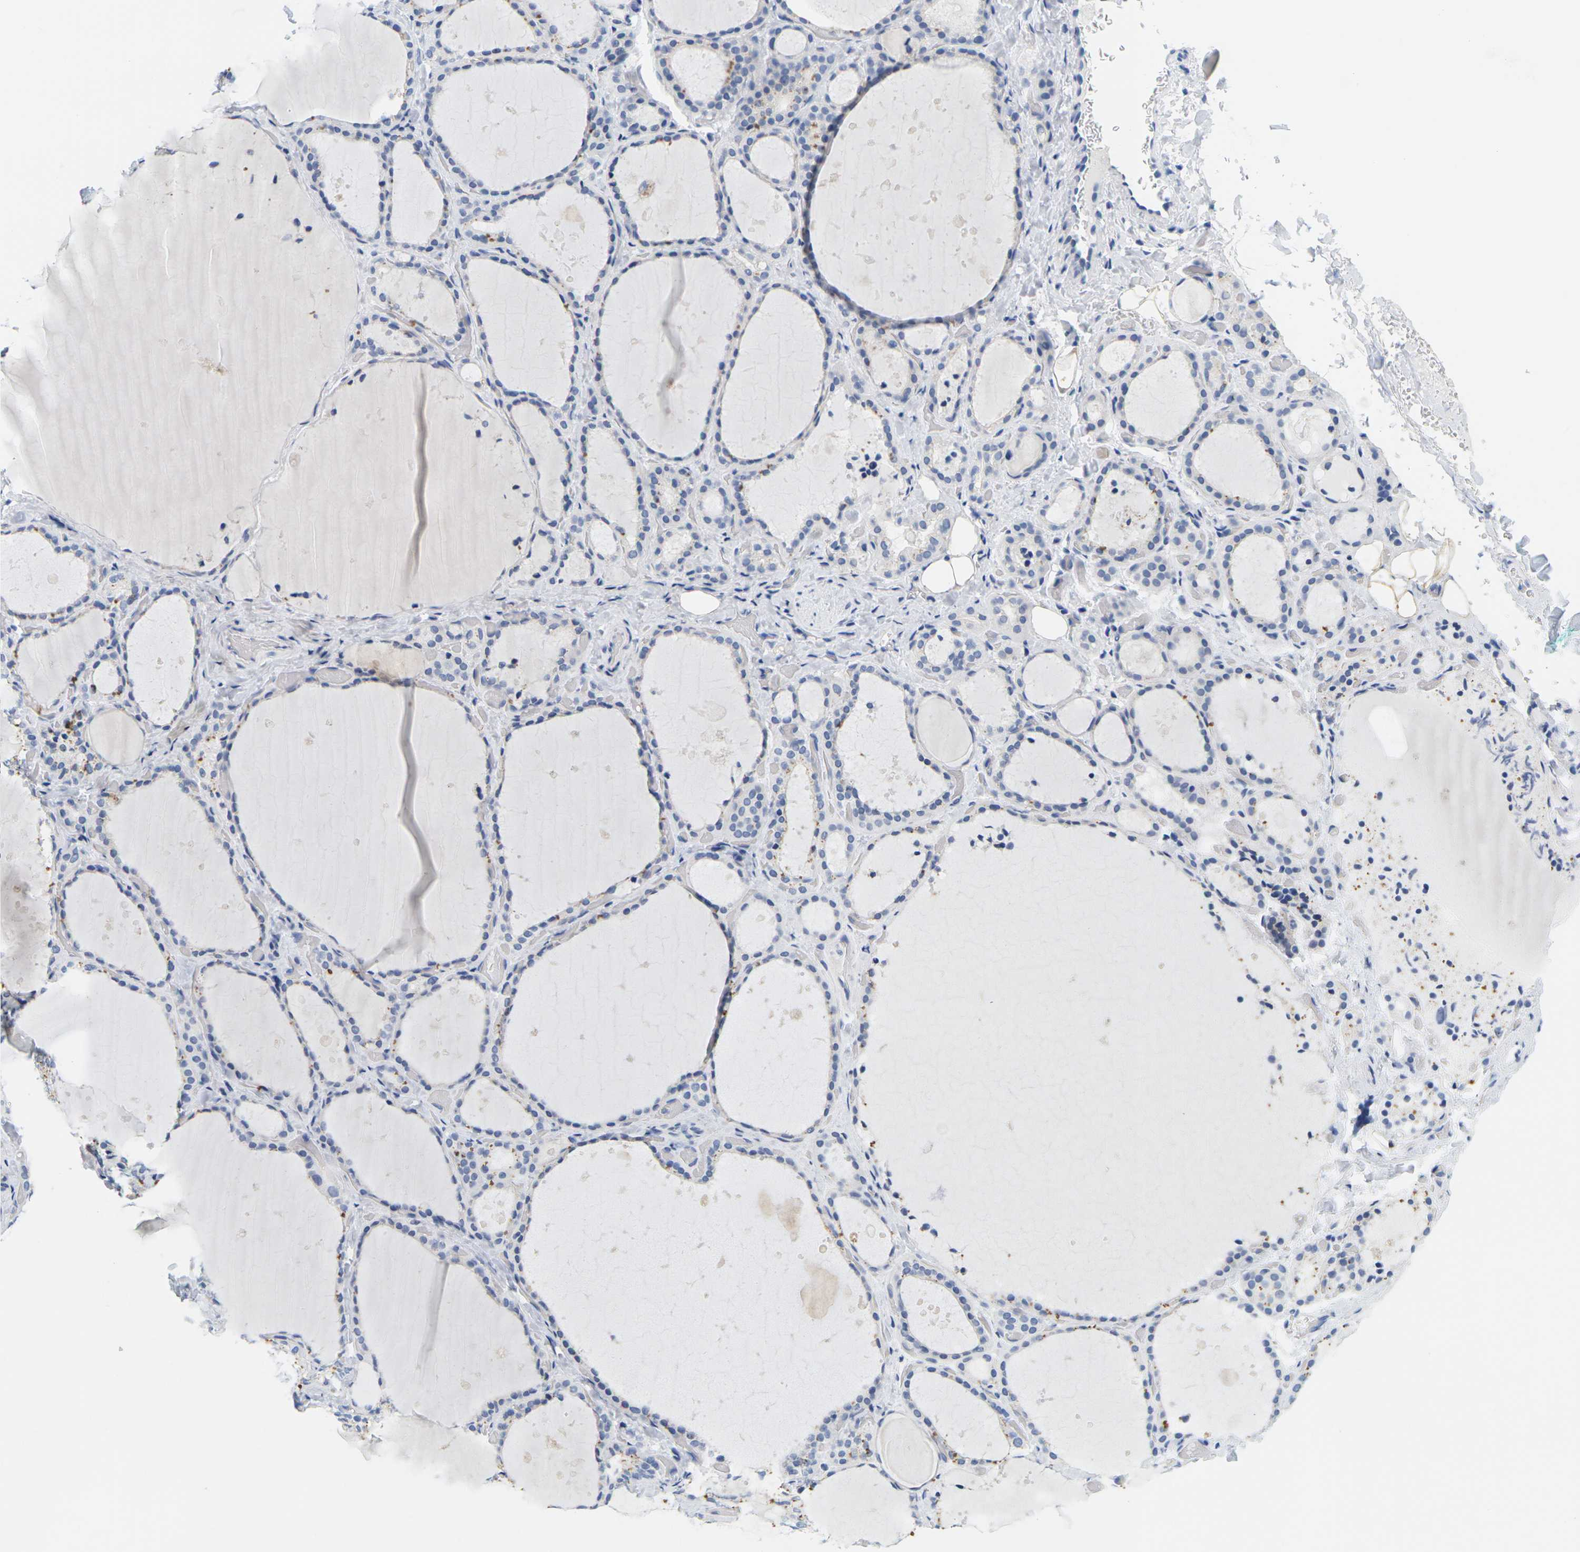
{"staining": {"intensity": "weak", "quantity": "25%-75%", "location": "cytoplasmic/membranous"}, "tissue": "thyroid gland", "cell_type": "Glandular cells", "image_type": "normal", "snomed": [{"axis": "morphology", "description": "Normal tissue, NOS"}, {"axis": "topography", "description": "Thyroid gland"}], "caption": "Weak cytoplasmic/membranous expression is appreciated in approximately 25%-75% of glandular cells in normal thyroid gland. (DAB (3,3'-diaminobenzidine) = brown stain, brightfield microscopy at high magnification).", "gene": "HLA", "patient": {"sex": "female", "age": 44}}